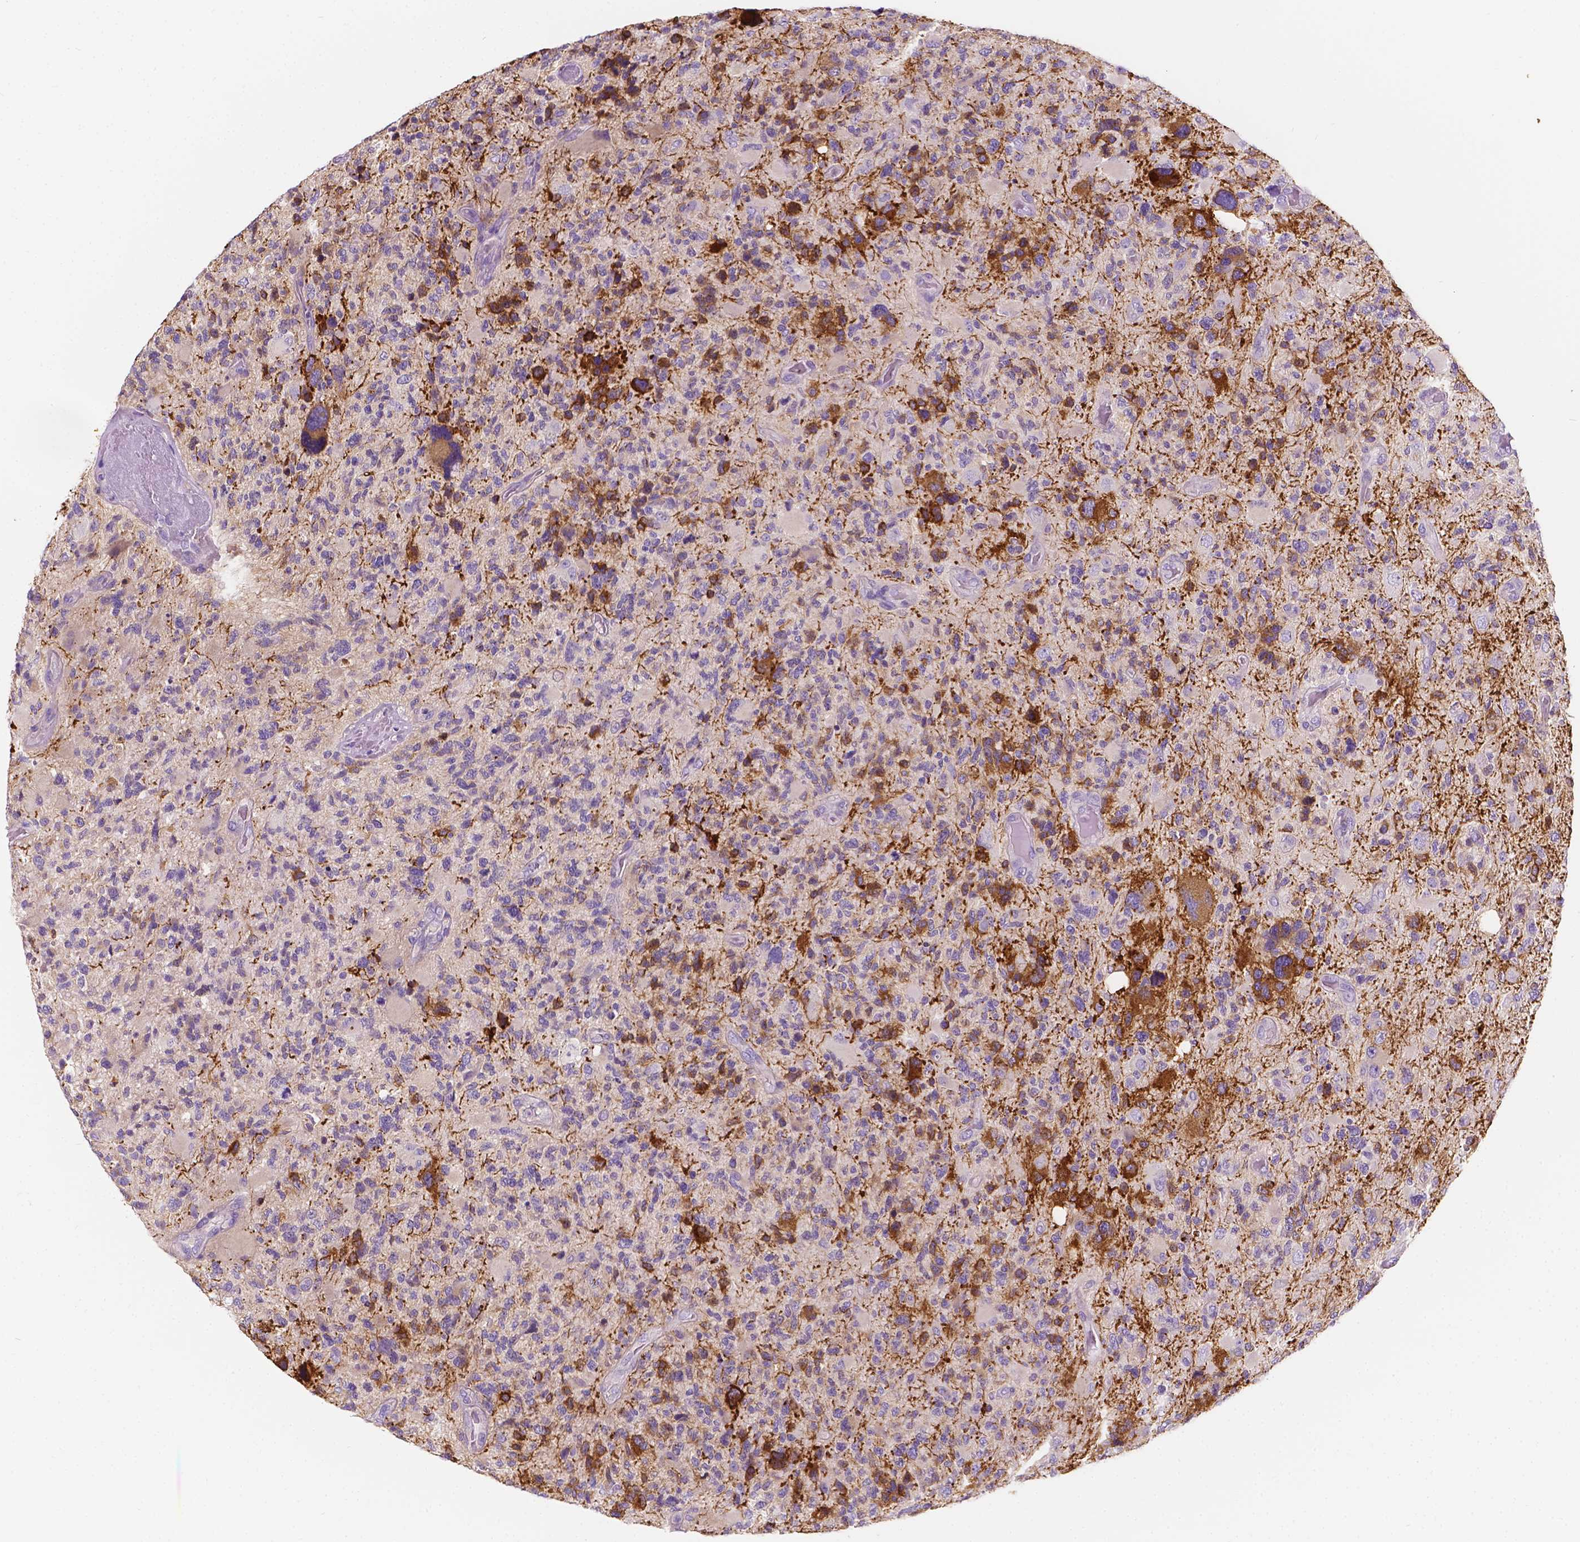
{"staining": {"intensity": "strong", "quantity": "25%-75%", "location": "cytoplasmic/membranous"}, "tissue": "glioma", "cell_type": "Tumor cells", "image_type": "cancer", "snomed": [{"axis": "morphology", "description": "Glioma, malignant, High grade"}, {"axis": "topography", "description": "Brain"}], "caption": "Immunohistochemistry staining of malignant glioma (high-grade), which reveals high levels of strong cytoplasmic/membranous expression in about 25%-75% of tumor cells indicating strong cytoplasmic/membranous protein expression. The staining was performed using DAB (brown) for protein detection and nuclei were counterstained in hematoxylin (blue).", "gene": "SIRT2", "patient": {"sex": "female", "age": 71}}